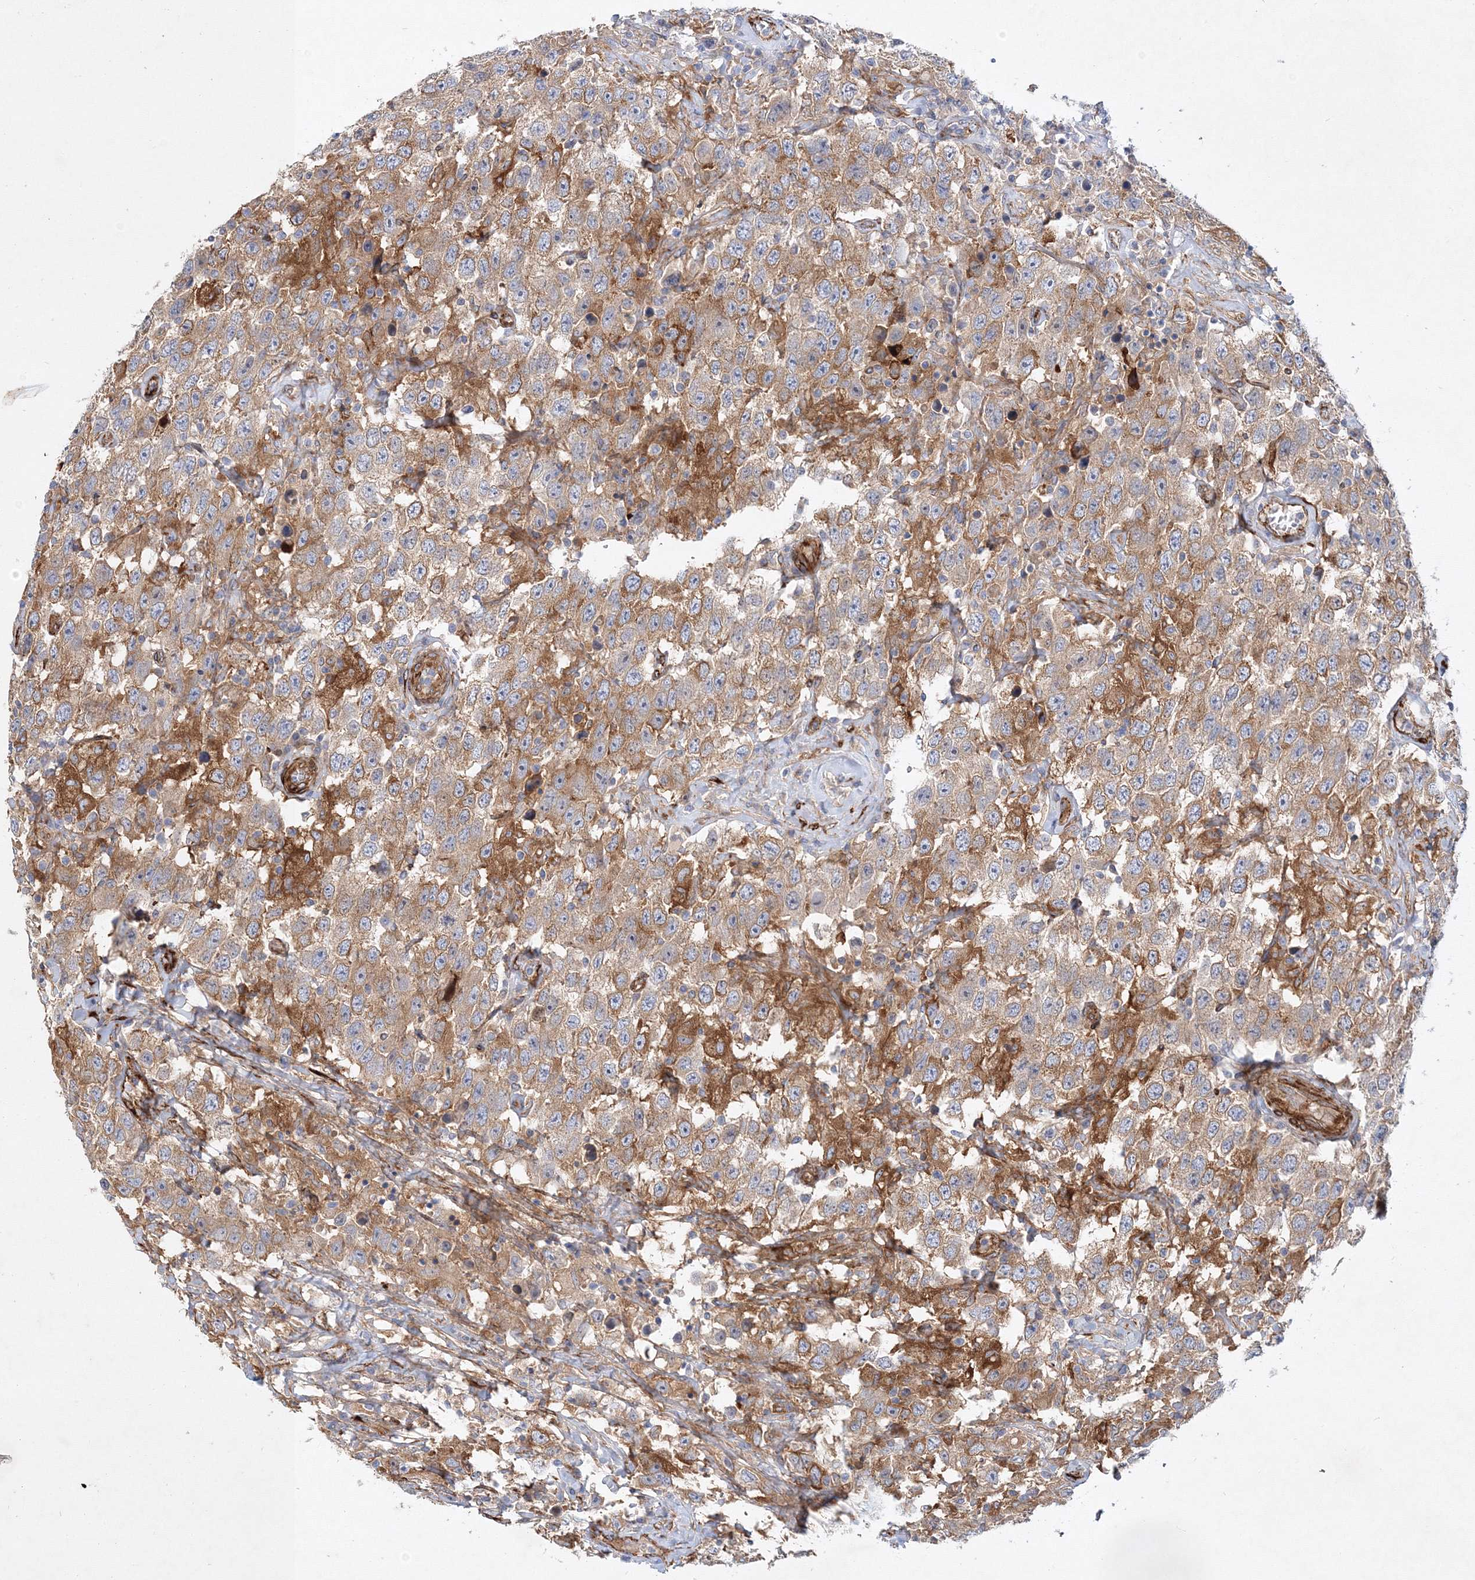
{"staining": {"intensity": "moderate", "quantity": ">75%", "location": "cytoplasmic/membranous"}, "tissue": "testis cancer", "cell_type": "Tumor cells", "image_type": "cancer", "snomed": [{"axis": "morphology", "description": "Seminoma, NOS"}, {"axis": "topography", "description": "Testis"}], "caption": "Tumor cells reveal medium levels of moderate cytoplasmic/membranous staining in approximately >75% of cells in testis cancer (seminoma).", "gene": "ZFYVE16", "patient": {"sex": "male", "age": 41}}